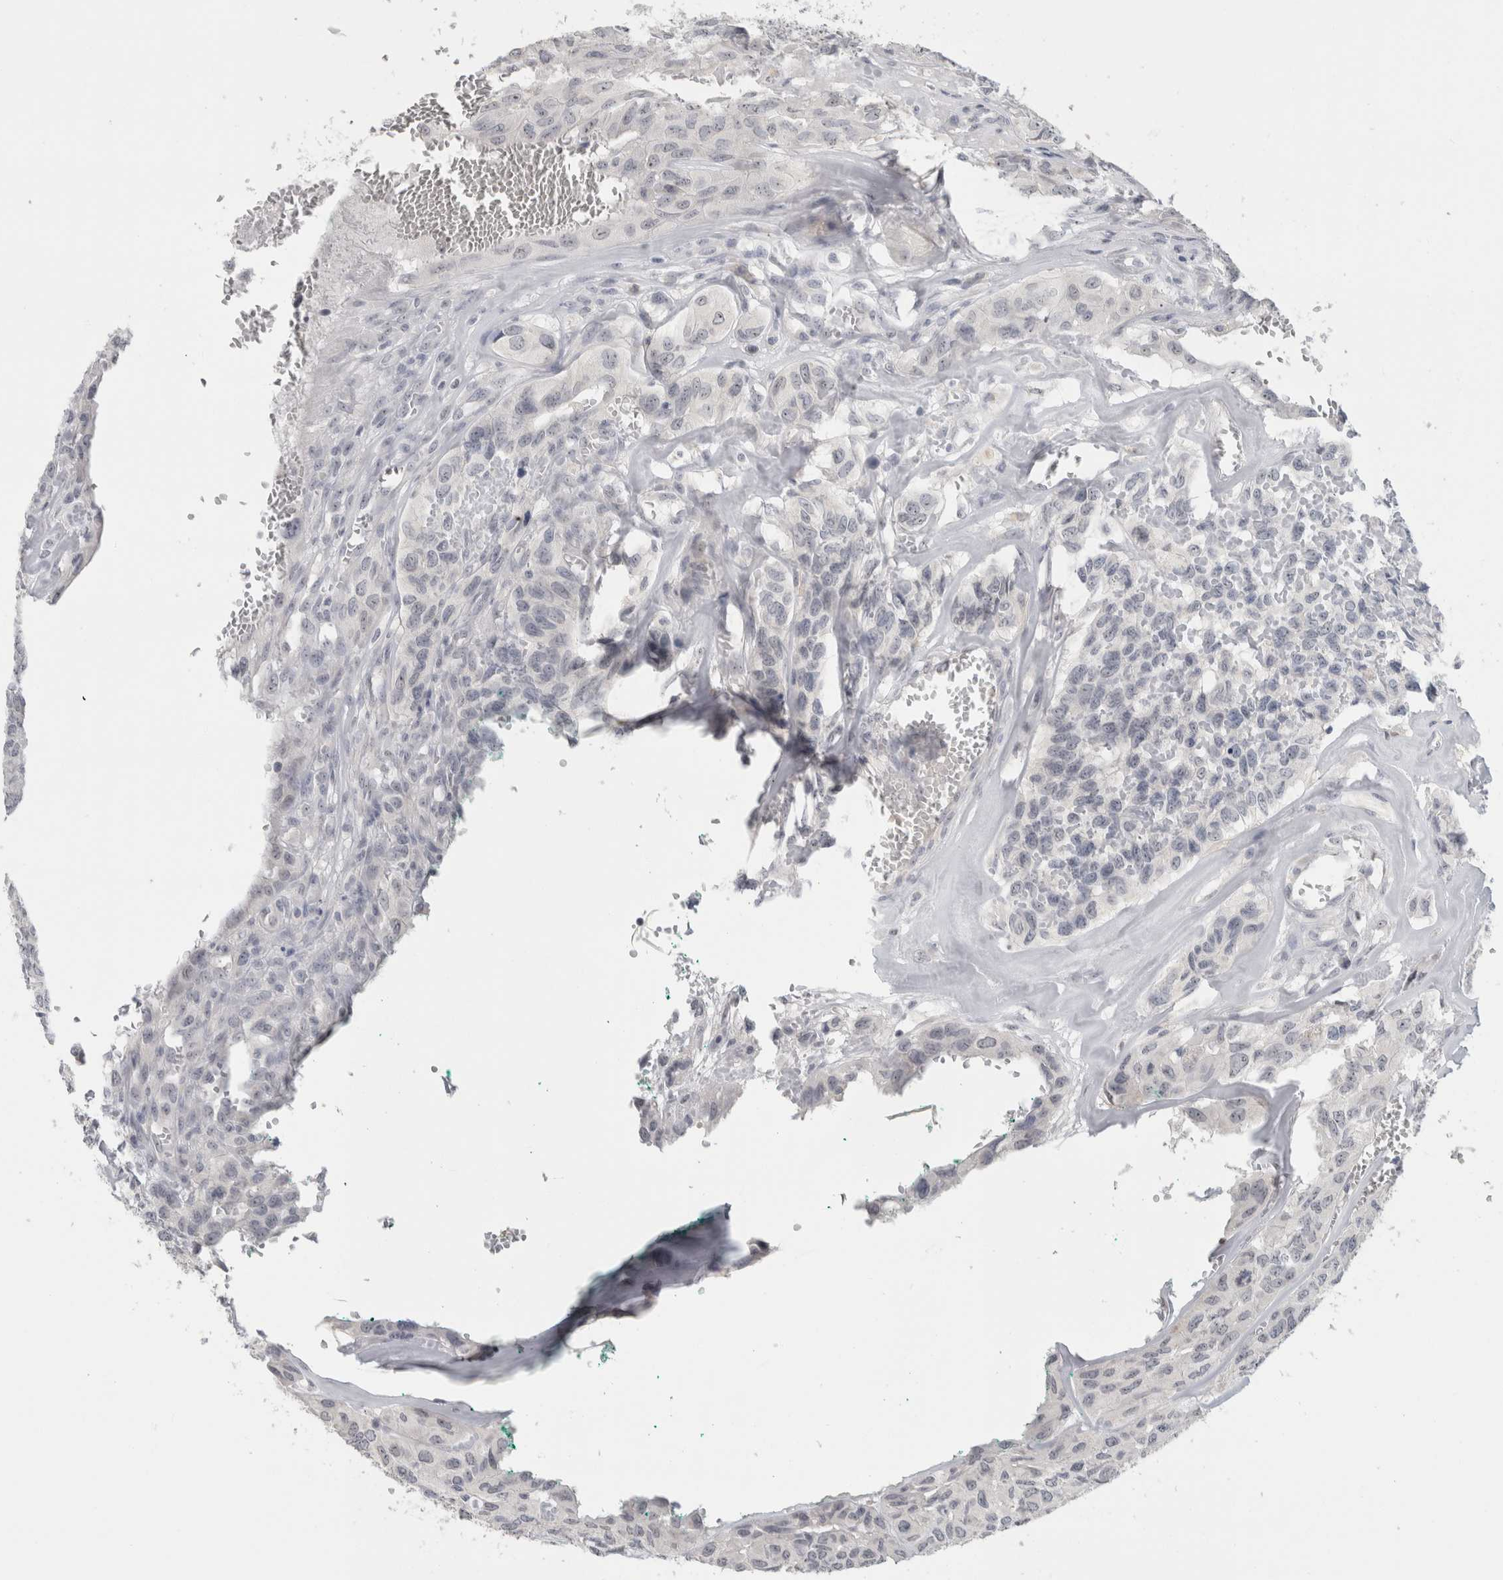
{"staining": {"intensity": "negative", "quantity": "none", "location": "none"}, "tissue": "head and neck cancer", "cell_type": "Tumor cells", "image_type": "cancer", "snomed": [{"axis": "morphology", "description": "Adenocarcinoma, NOS"}, {"axis": "topography", "description": "Salivary gland, NOS"}, {"axis": "topography", "description": "Head-Neck"}], "caption": "Immunohistochemistry (IHC) of head and neck adenocarcinoma demonstrates no expression in tumor cells.", "gene": "FMR1NB", "patient": {"sex": "female", "age": 76}}